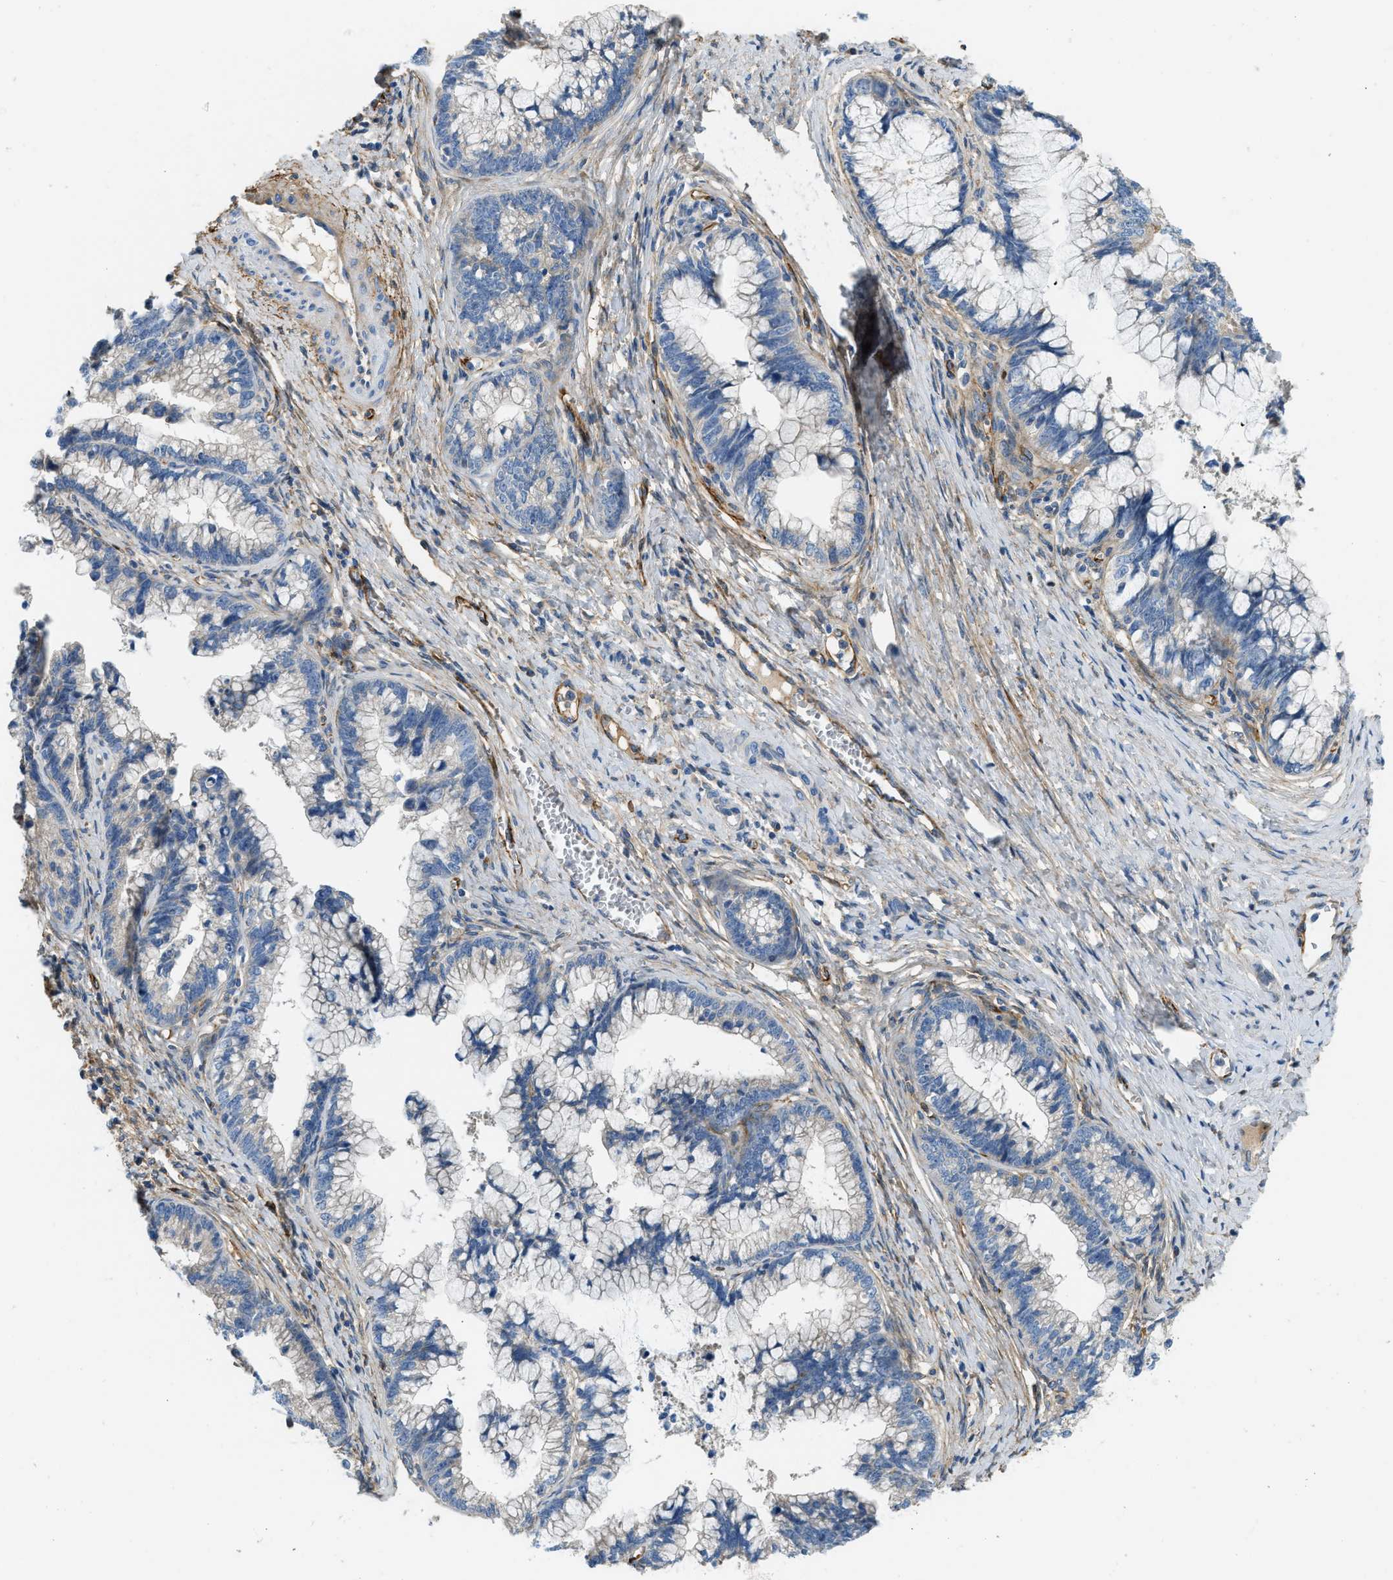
{"staining": {"intensity": "negative", "quantity": "none", "location": "none"}, "tissue": "cervical cancer", "cell_type": "Tumor cells", "image_type": "cancer", "snomed": [{"axis": "morphology", "description": "Adenocarcinoma, NOS"}, {"axis": "topography", "description": "Cervix"}], "caption": "A micrograph of human adenocarcinoma (cervical) is negative for staining in tumor cells.", "gene": "COL15A1", "patient": {"sex": "female", "age": 44}}